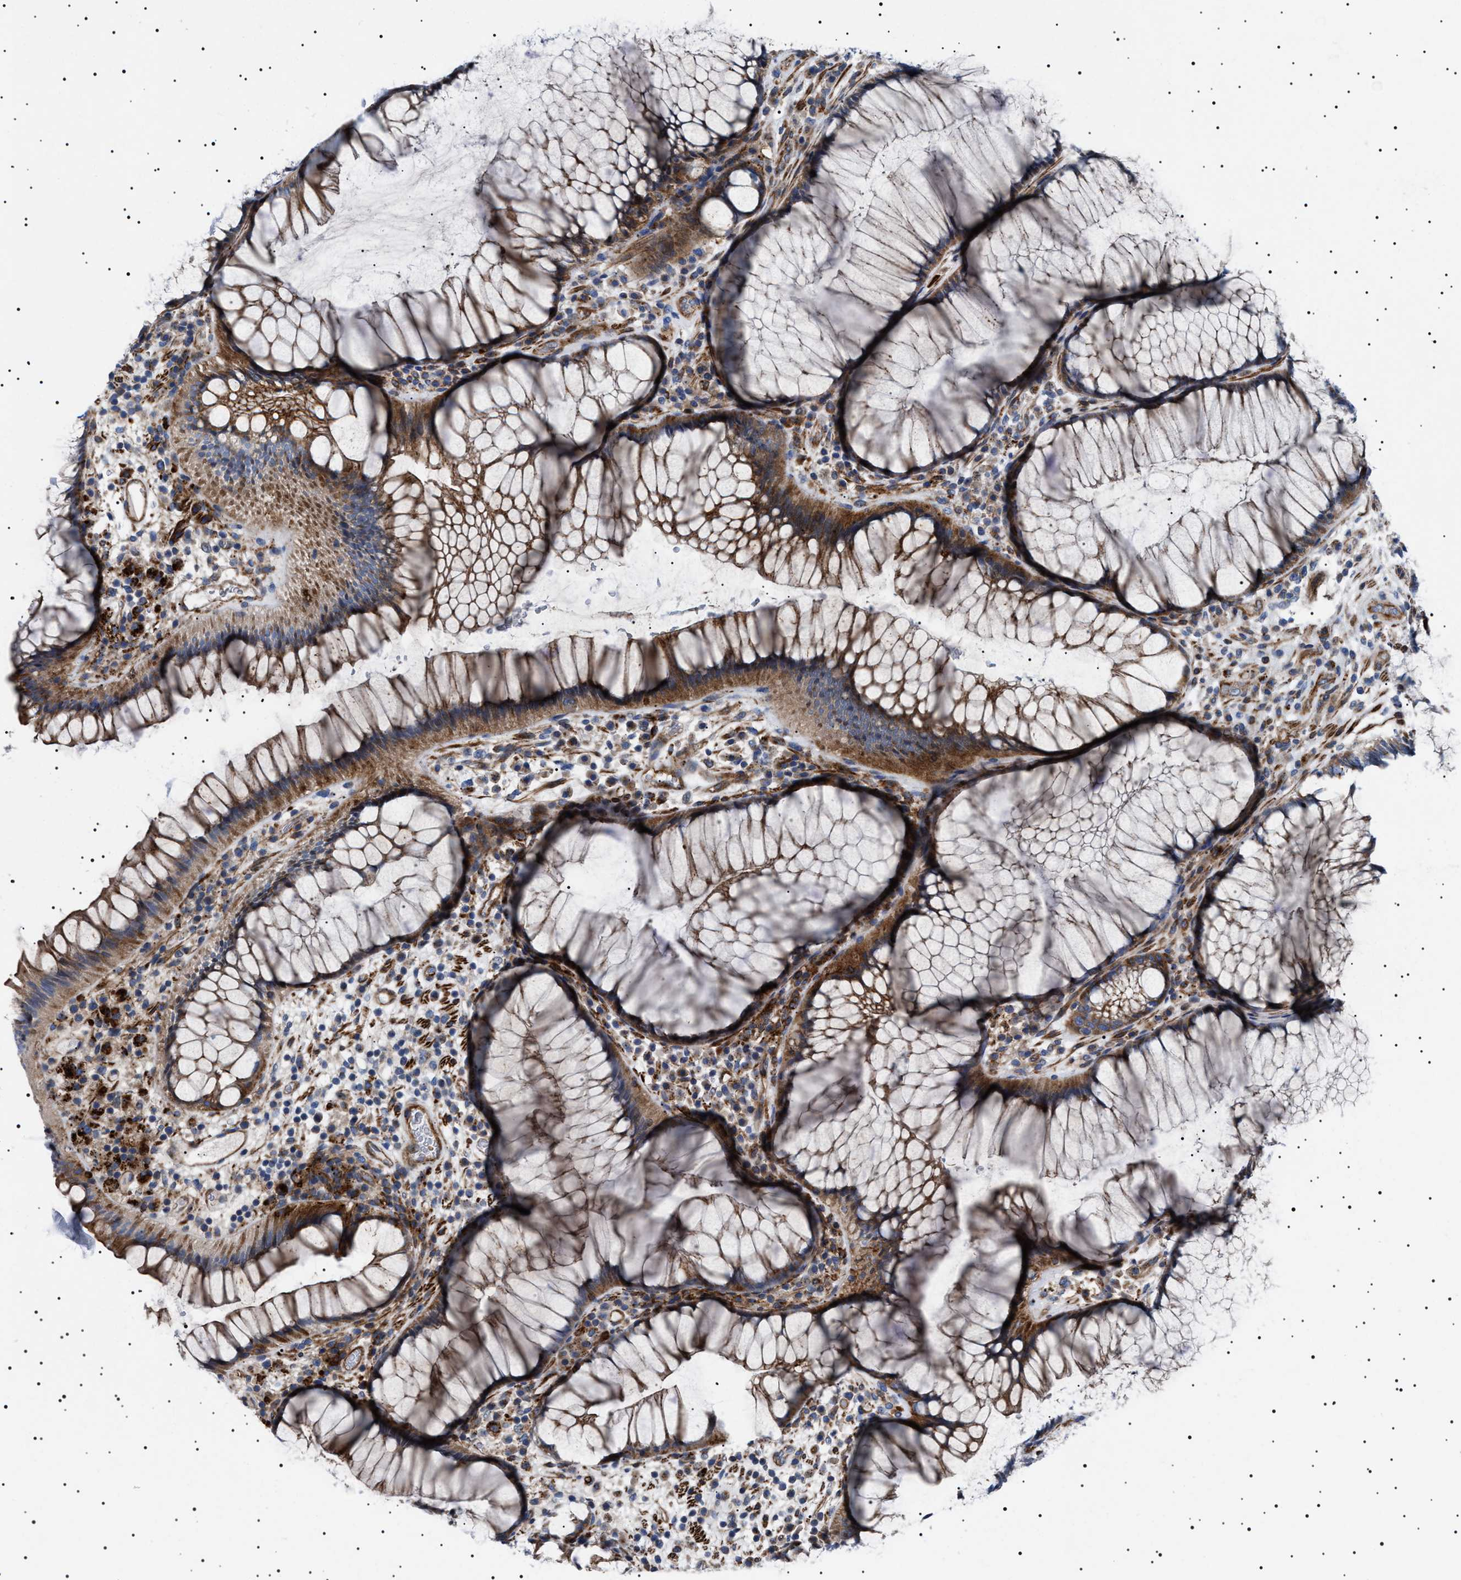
{"staining": {"intensity": "moderate", "quantity": ">75%", "location": "cytoplasmic/membranous"}, "tissue": "rectum", "cell_type": "Glandular cells", "image_type": "normal", "snomed": [{"axis": "morphology", "description": "Normal tissue, NOS"}, {"axis": "topography", "description": "Rectum"}], "caption": "The histopathology image demonstrates immunohistochemical staining of unremarkable rectum. There is moderate cytoplasmic/membranous staining is present in about >75% of glandular cells.", "gene": "NEU1", "patient": {"sex": "male", "age": 51}}